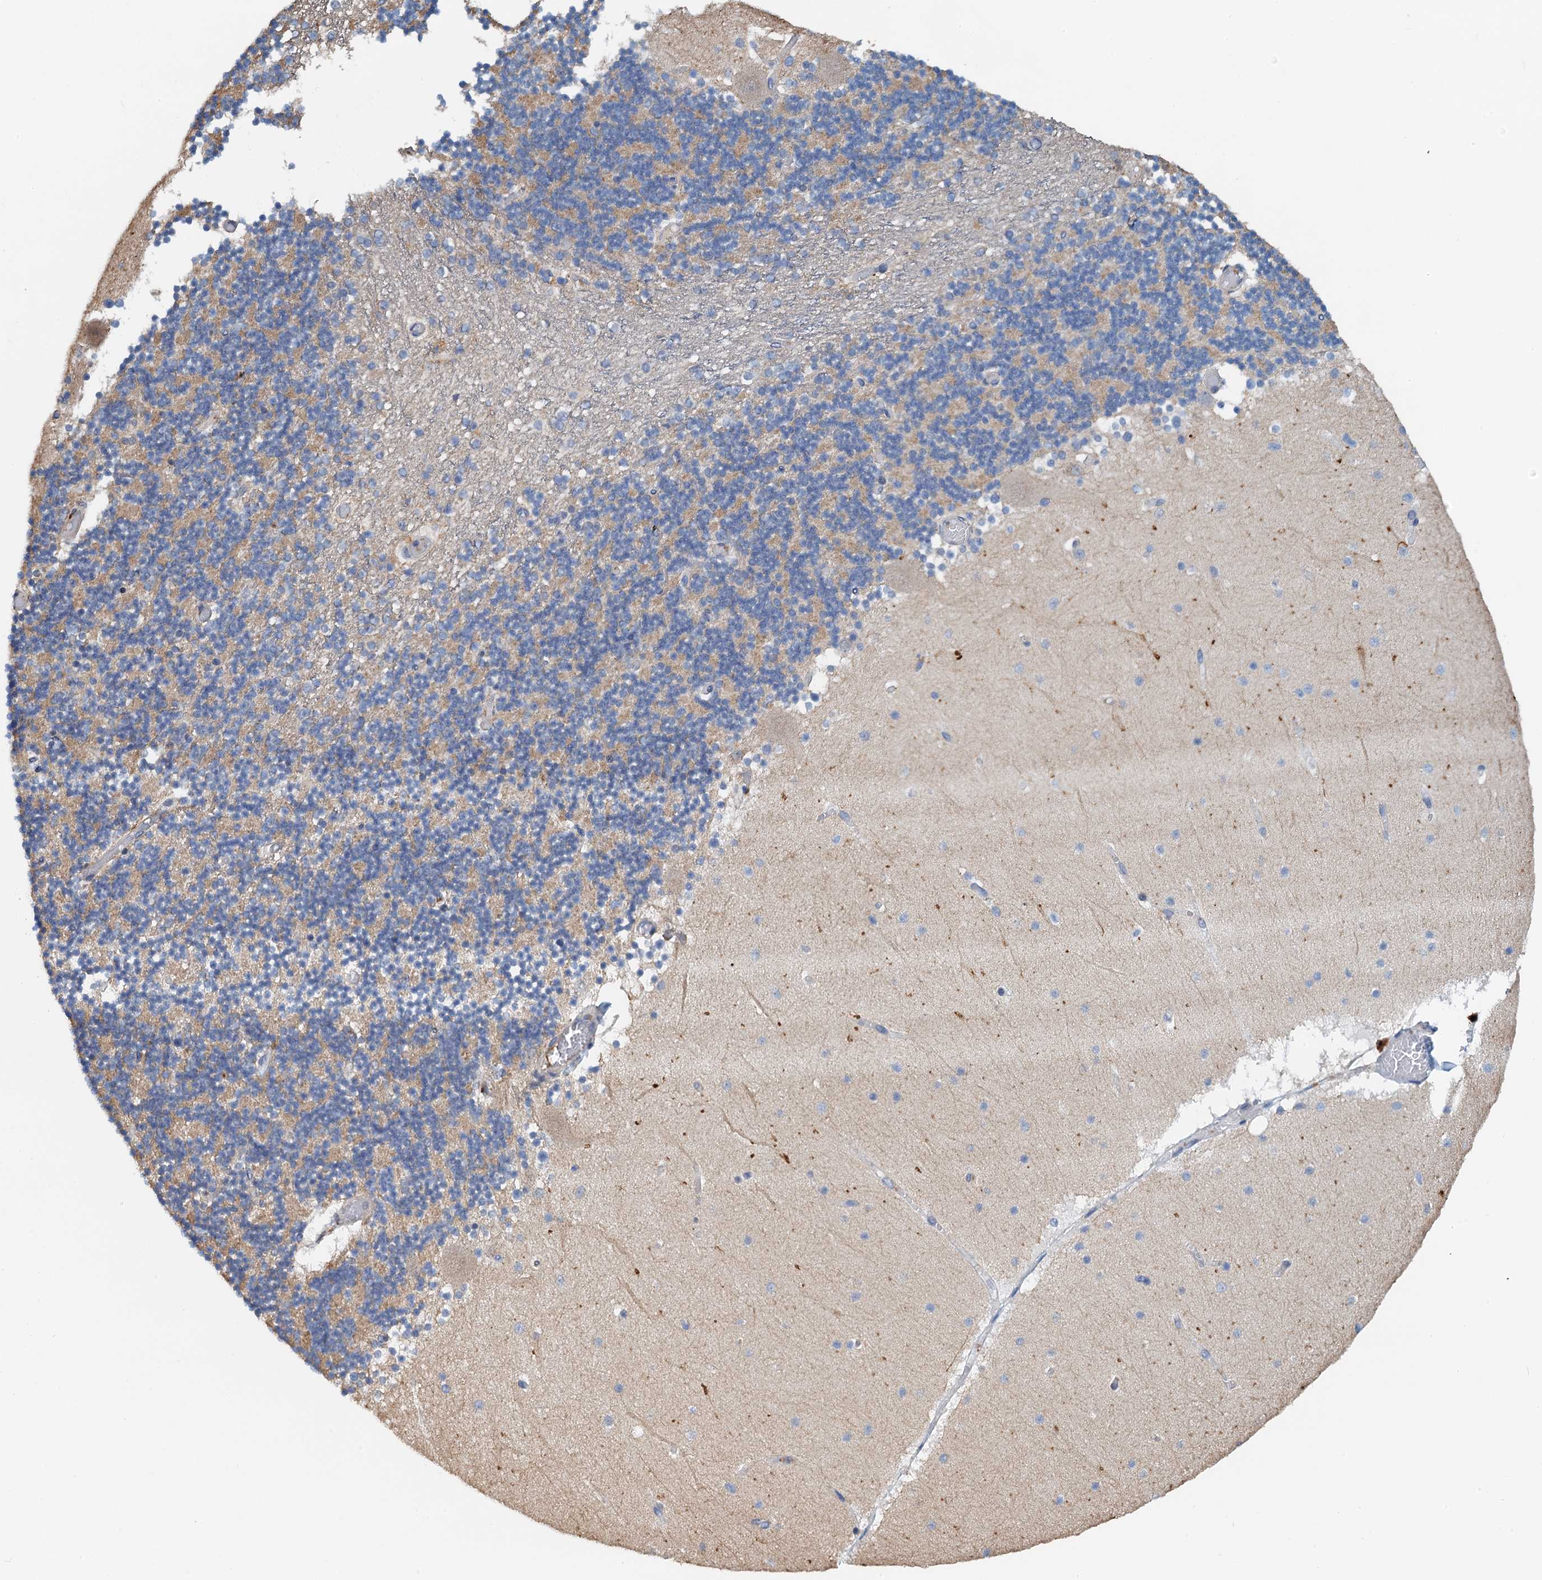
{"staining": {"intensity": "negative", "quantity": "none", "location": "none"}, "tissue": "cerebellum", "cell_type": "Cells in granular layer", "image_type": "normal", "snomed": [{"axis": "morphology", "description": "Normal tissue, NOS"}, {"axis": "topography", "description": "Cerebellum"}], "caption": "A photomicrograph of cerebellum stained for a protein shows no brown staining in cells in granular layer. (IHC, brightfield microscopy, high magnification).", "gene": "ZNF606", "patient": {"sex": "female", "age": 28}}